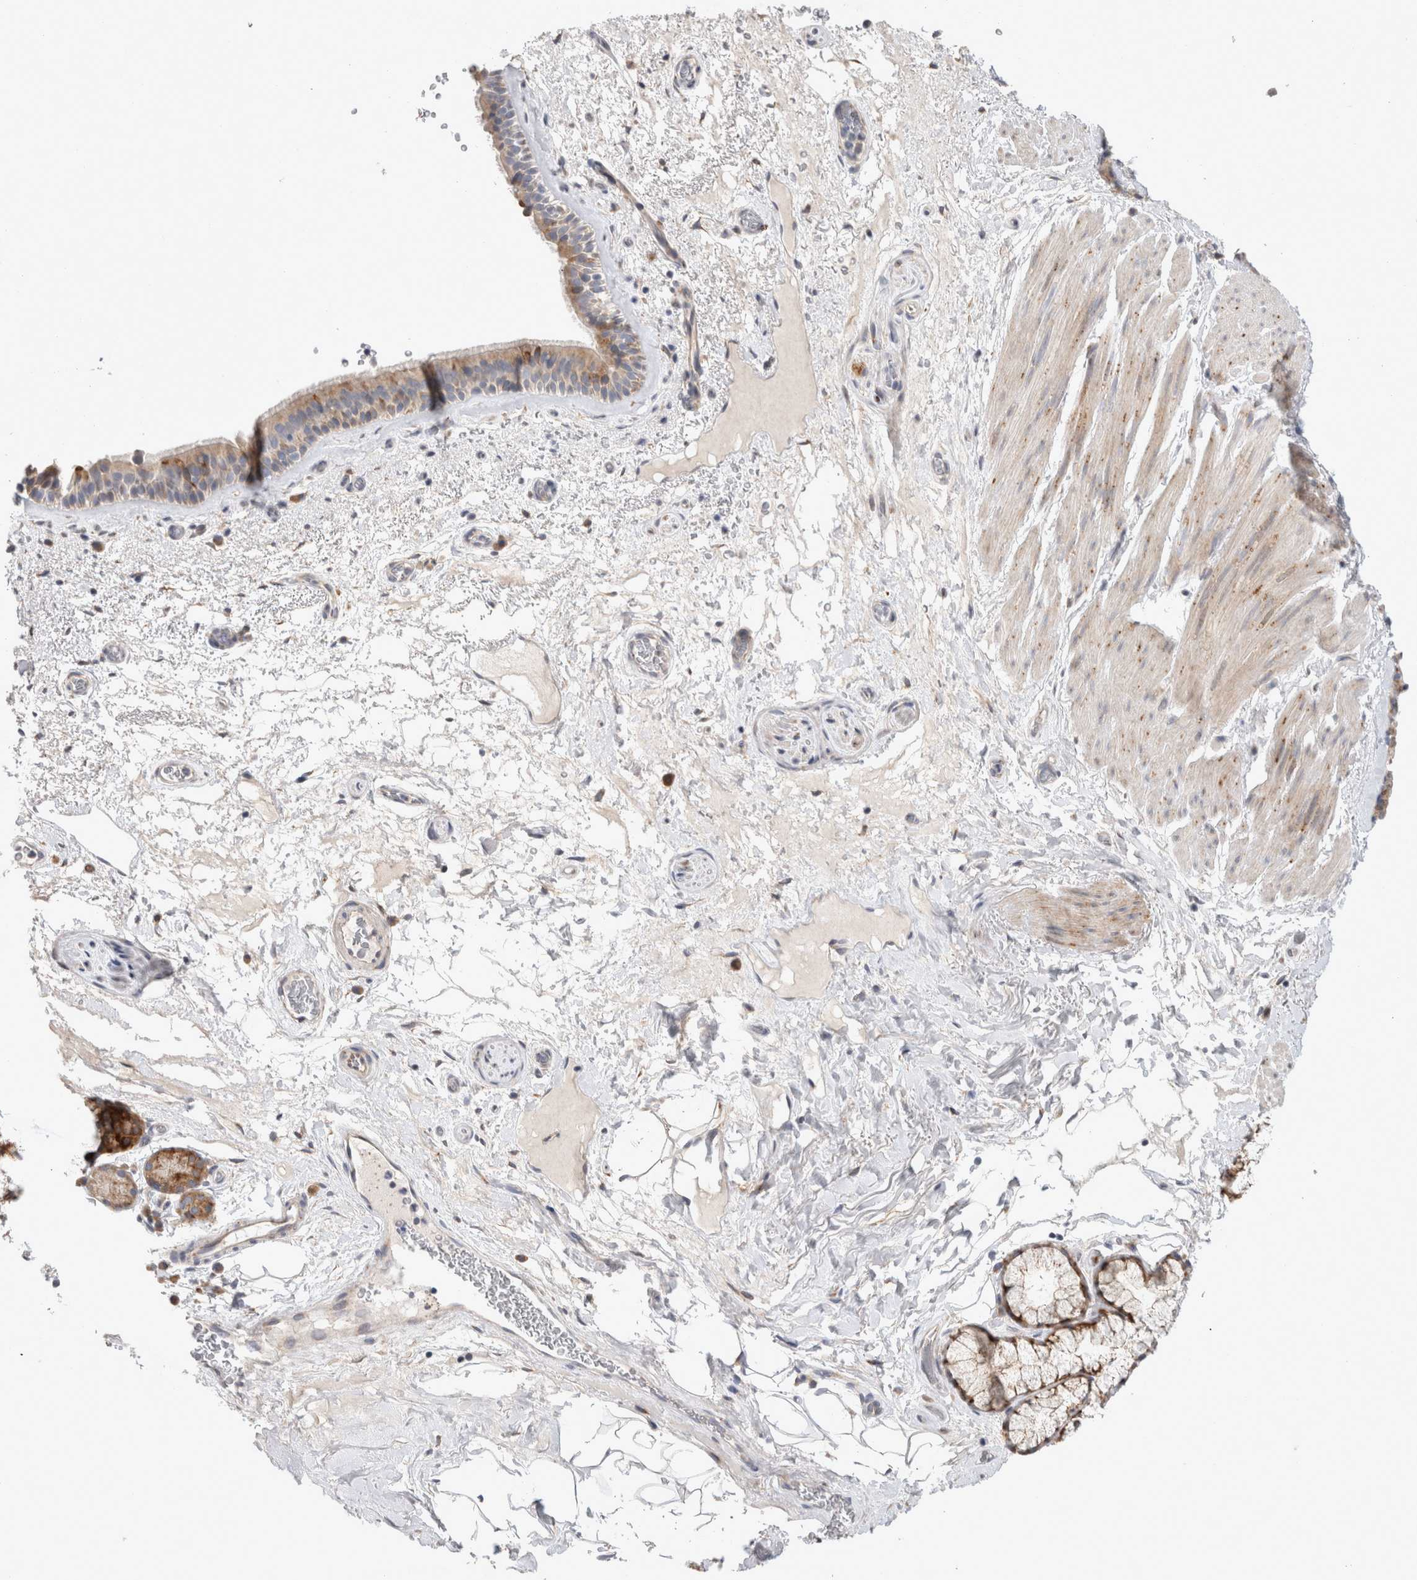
{"staining": {"intensity": "moderate", "quantity": ">75%", "location": "cytoplasmic/membranous"}, "tissue": "bronchus", "cell_type": "Respiratory epithelial cells", "image_type": "normal", "snomed": [{"axis": "morphology", "description": "Normal tissue, NOS"}, {"axis": "topography", "description": "Cartilage tissue"}], "caption": "IHC micrograph of normal human bronchus stained for a protein (brown), which demonstrates medium levels of moderate cytoplasmic/membranous positivity in approximately >75% of respiratory epithelial cells.", "gene": "TRMT9B", "patient": {"sex": "female", "age": 63}}